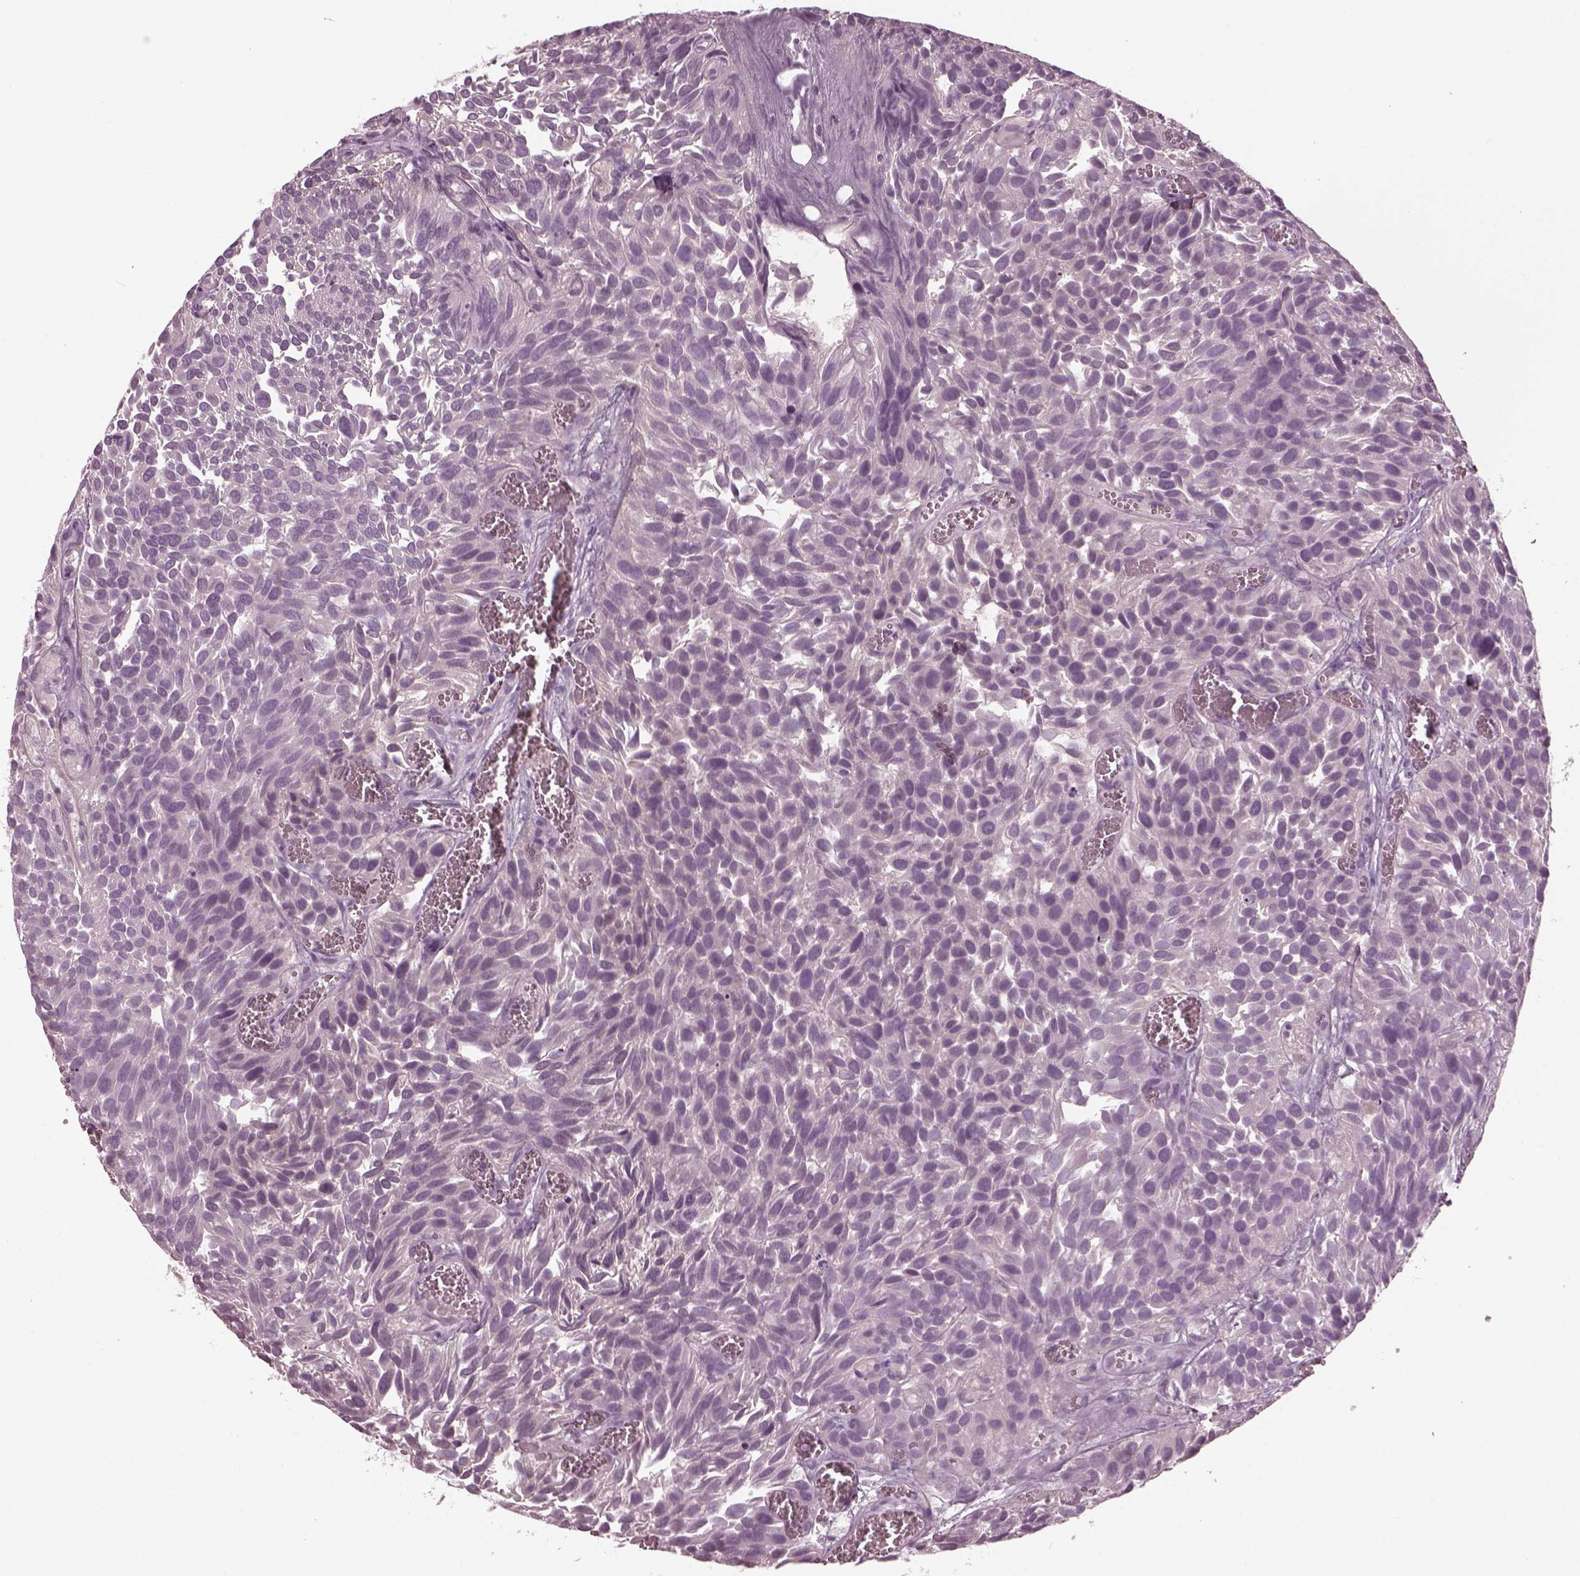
{"staining": {"intensity": "negative", "quantity": "none", "location": "none"}, "tissue": "urothelial cancer", "cell_type": "Tumor cells", "image_type": "cancer", "snomed": [{"axis": "morphology", "description": "Urothelial carcinoma, Low grade"}, {"axis": "topography", "description": "Urinary bladder"}], "caption": "The IHC histopathology image has no significant positivity in tumor cells of urothelial cancer tissue. (DAB immunohistochemistry (IHC) visualized using brightfield microscopy, high magnification).", "gene": "CLCN4", "patient": {"sex": "female", "age": 69}}